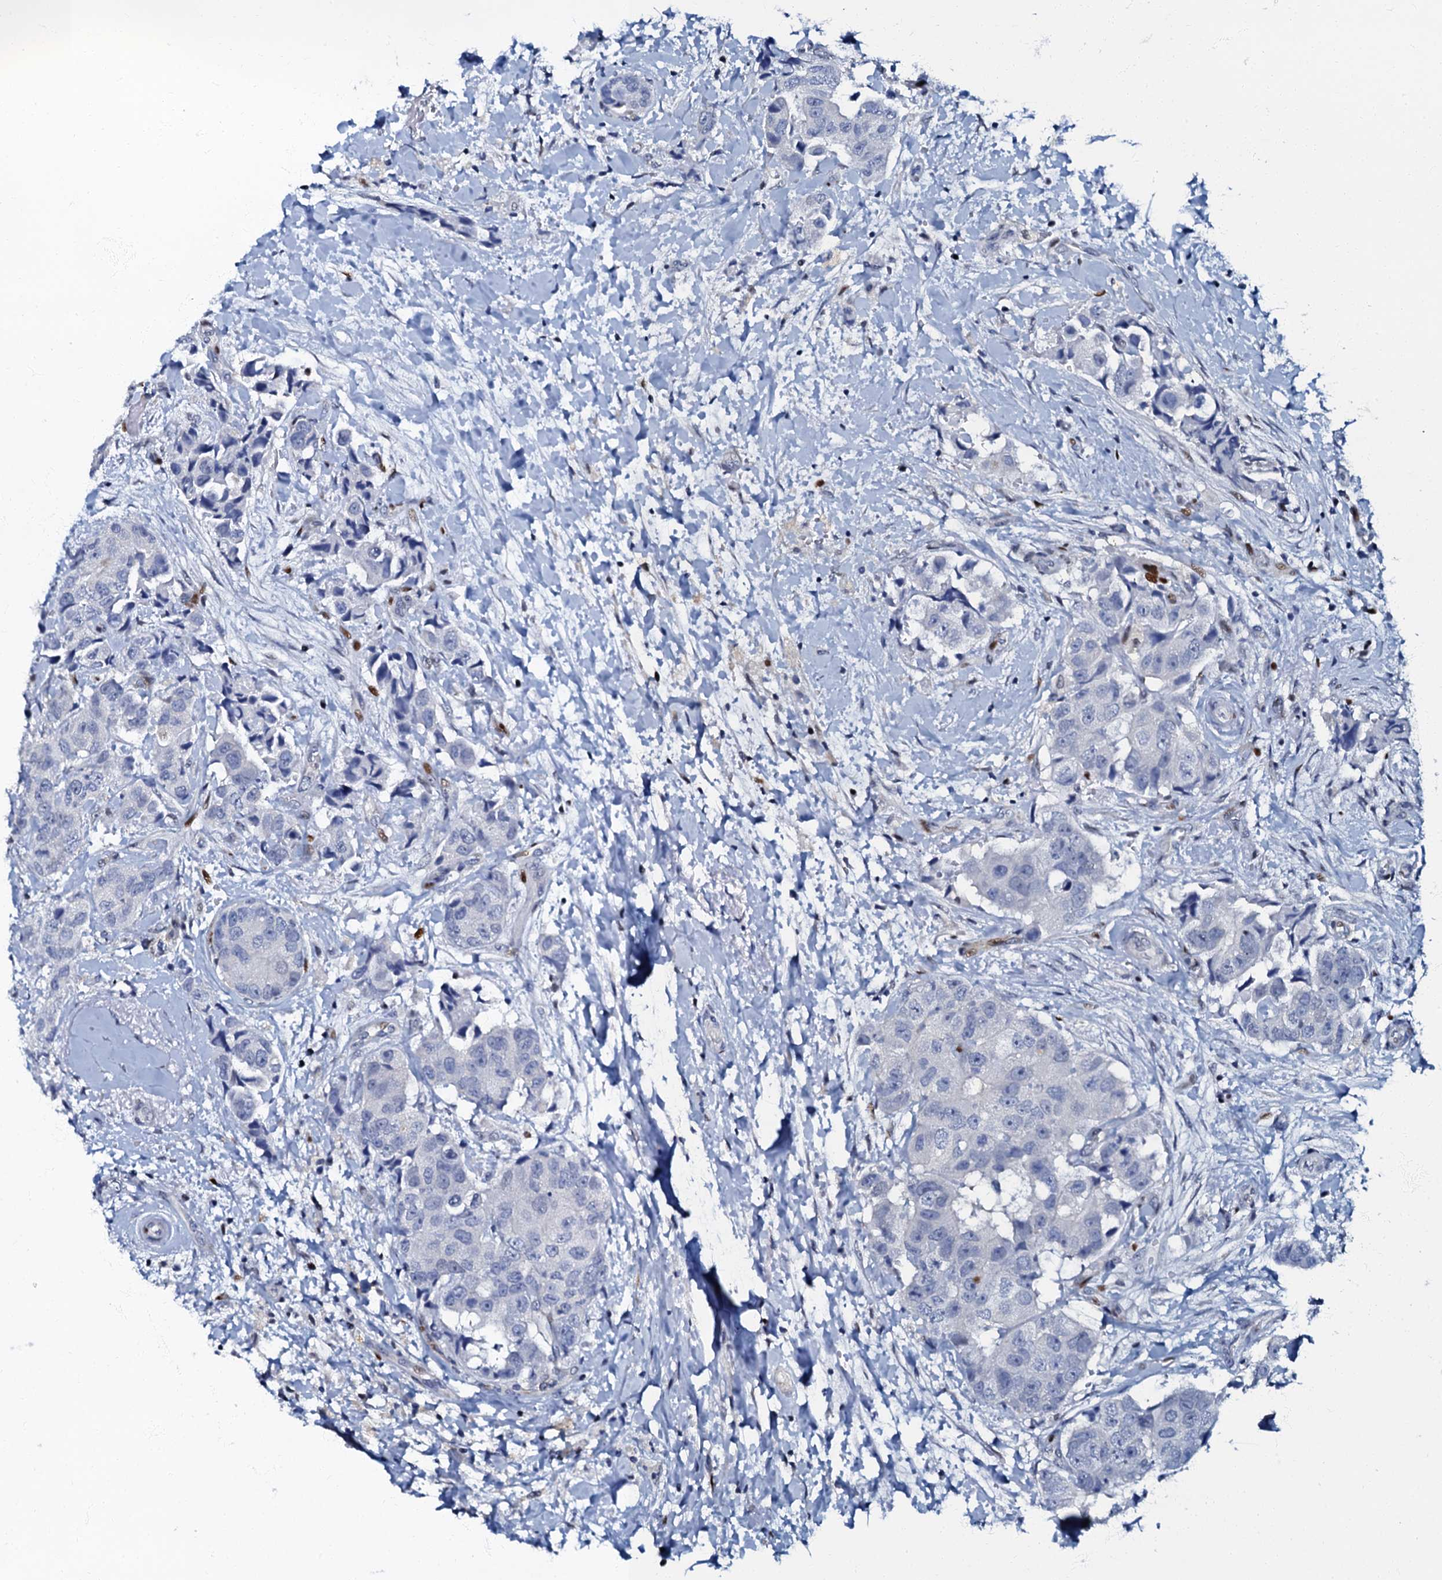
{"staining": {"intensity": "negative", "quantity": "none", "location": "none"}, "tissue": "breast cancer", "cell_type": "Tumor cells", "image_type": "cancer", "snomed": [{"axis": "morphology", "description": "Normal tissue, NOS"}, {"axis": "morphology", "description": "Duct carcinoma"}, {"axis": "topography", "description": "Breast"}], "caption": "Immunohistochemical staining of human breast cancer reveals no significant positivity in tumor cells. (DAB immunohistochemistry visualized using brightfield microscopy, high magnification).", "gene": "MFSD5", "patient": {"sex": "female", "age": 62}}